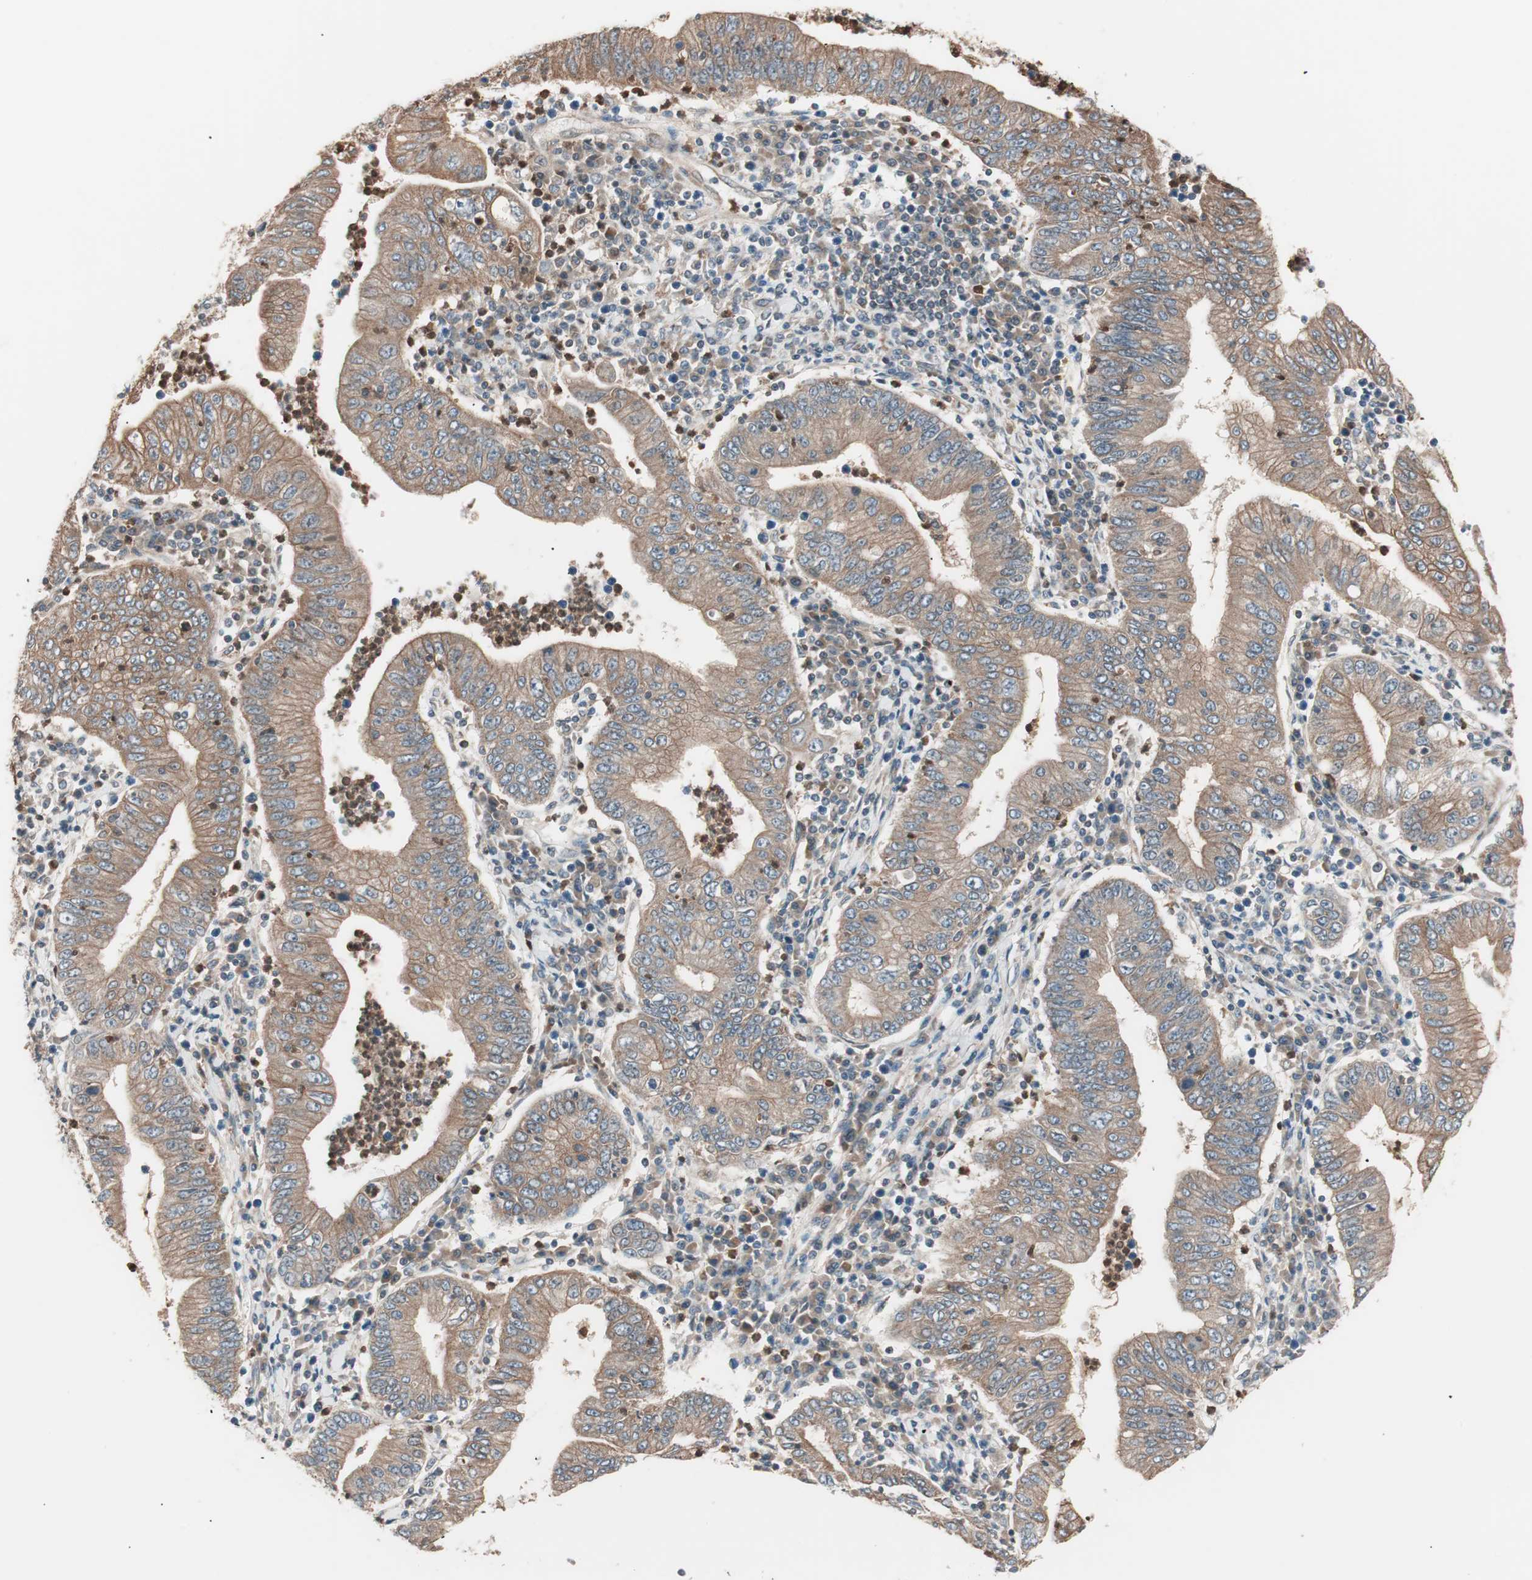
{"staining": {"intensity": "moderate", "quantity": ">75%", "location": "cytoplasmic/membranous"}, "tissue": "stomach cancer", "cell_type": "Tumor cells", "image_type": "cancer", "snomed": [{"axis": "morphology", "description": "Normal tissue, NOS"}, {"axis": "morphology", "description": "Adenocarcinoma, NOS"}, {"axis": "topography", "description": "Esophagus"}, {"axis": "topography", "description": "Stomach, upper"}, {"axis": "topography", "description": "Peripheral nerve tissue"}], "caption": "A medium amount of moderate cytoplasmic/membranous expression is present in about >75% of tumor cells in stomach adenocarcinoma tissue. The staining is performed using DAB (3,3'-diaminobenzidine) brown chromogen to label protein expression. The nuclei are counter-stained blue using hematoxylin.", "gene": "TSG101", "patient": {"sex": "male", "age": 62}}